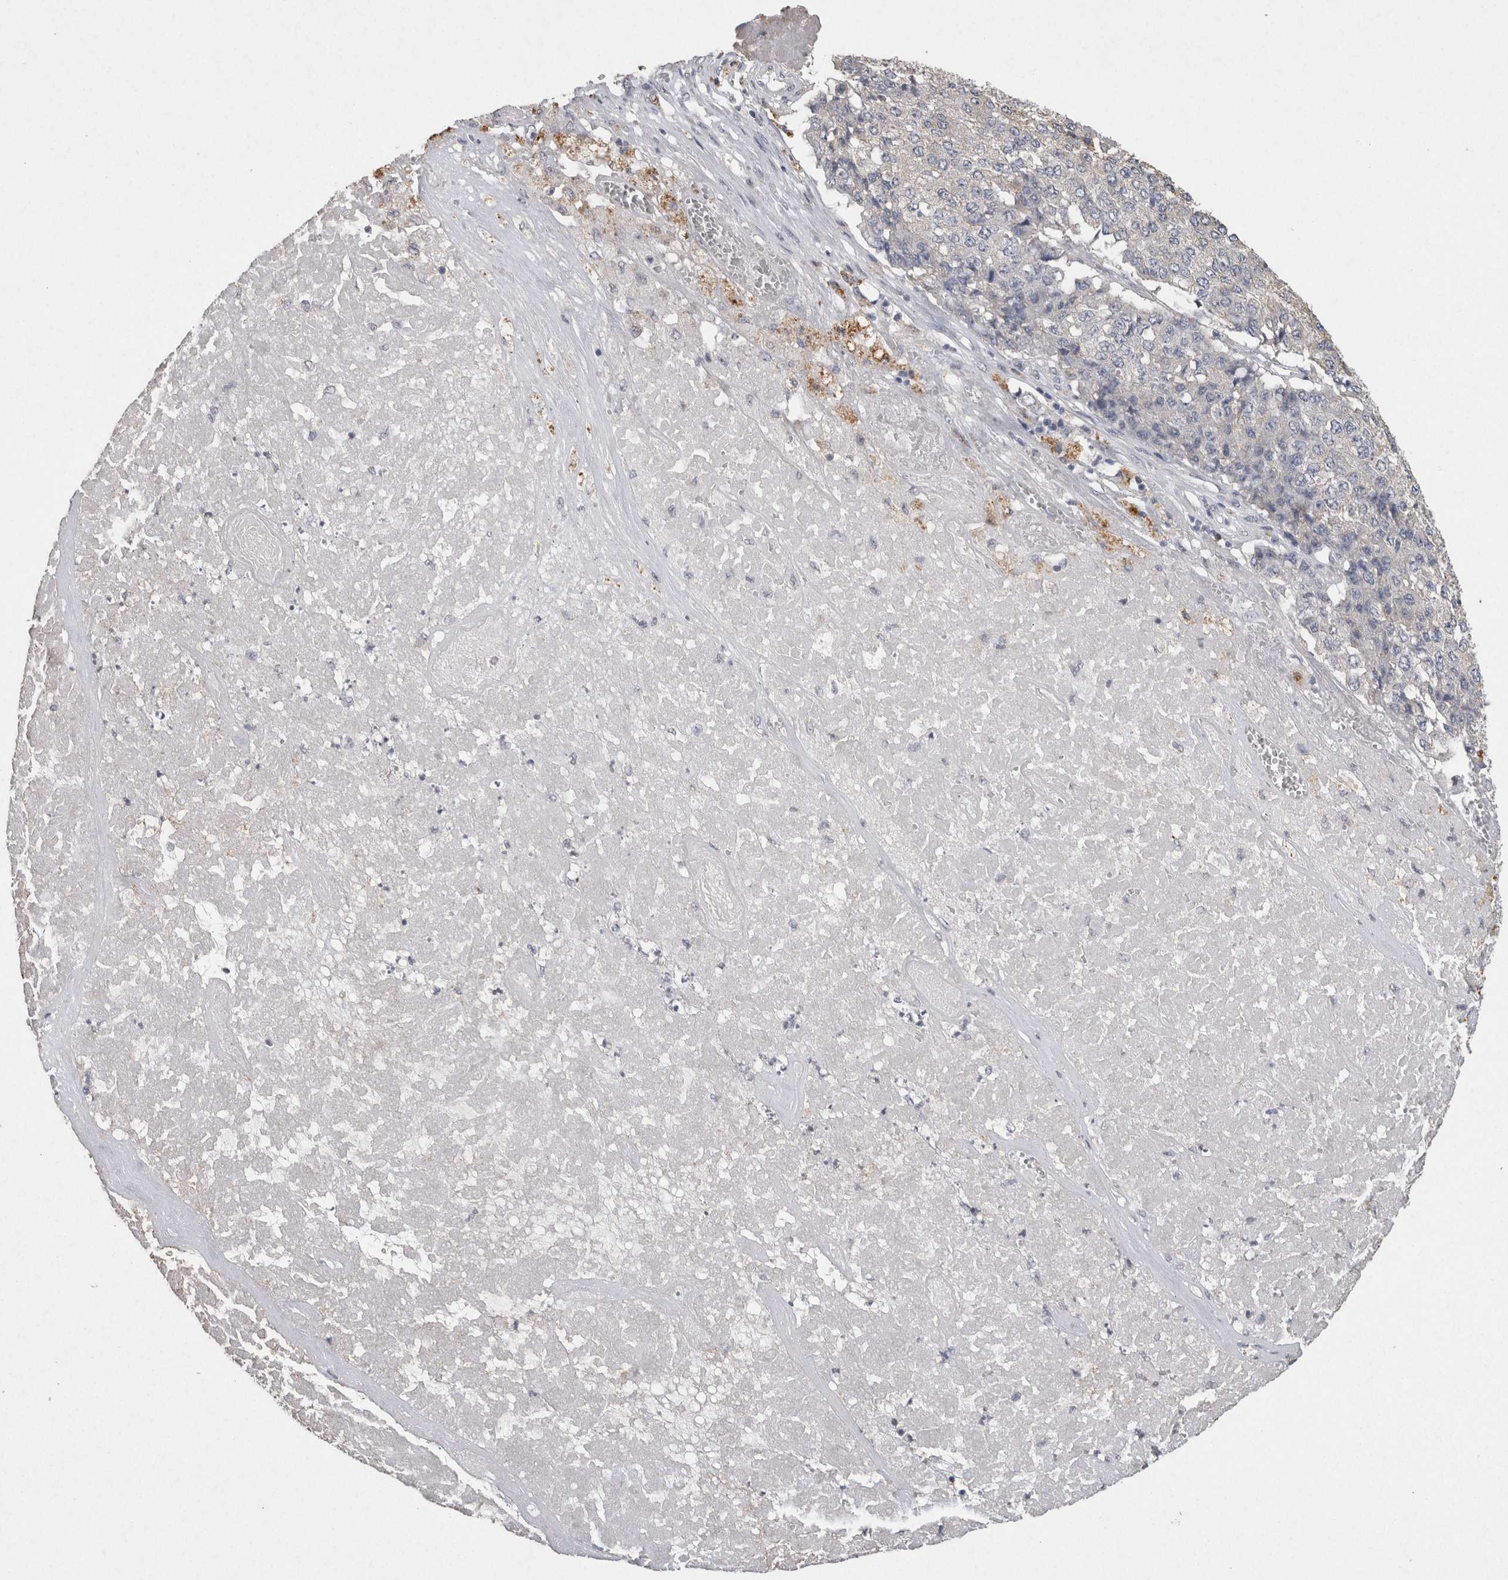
{"staining": {"intensity": "negative", "quantity": "none", "location": "none"}, "tissue": "pancreatic cancer", "cell_type": "Tumor cells", "image_type": "cancer", "snomed": [{"axis": "morphology", "description": "Adenocarcinoma, NOS"}, {"axis": "topography", "description": "Pancreas"}], "caption": "DAB (3,3'-diaminobenzidine) immunohistochemical staining of adenocarcinoma (pancreatic) demonstrates no significant positivity in tumor cells.", "gene": "CNTFR", "patient": {"sex": "male", "age": 50}}